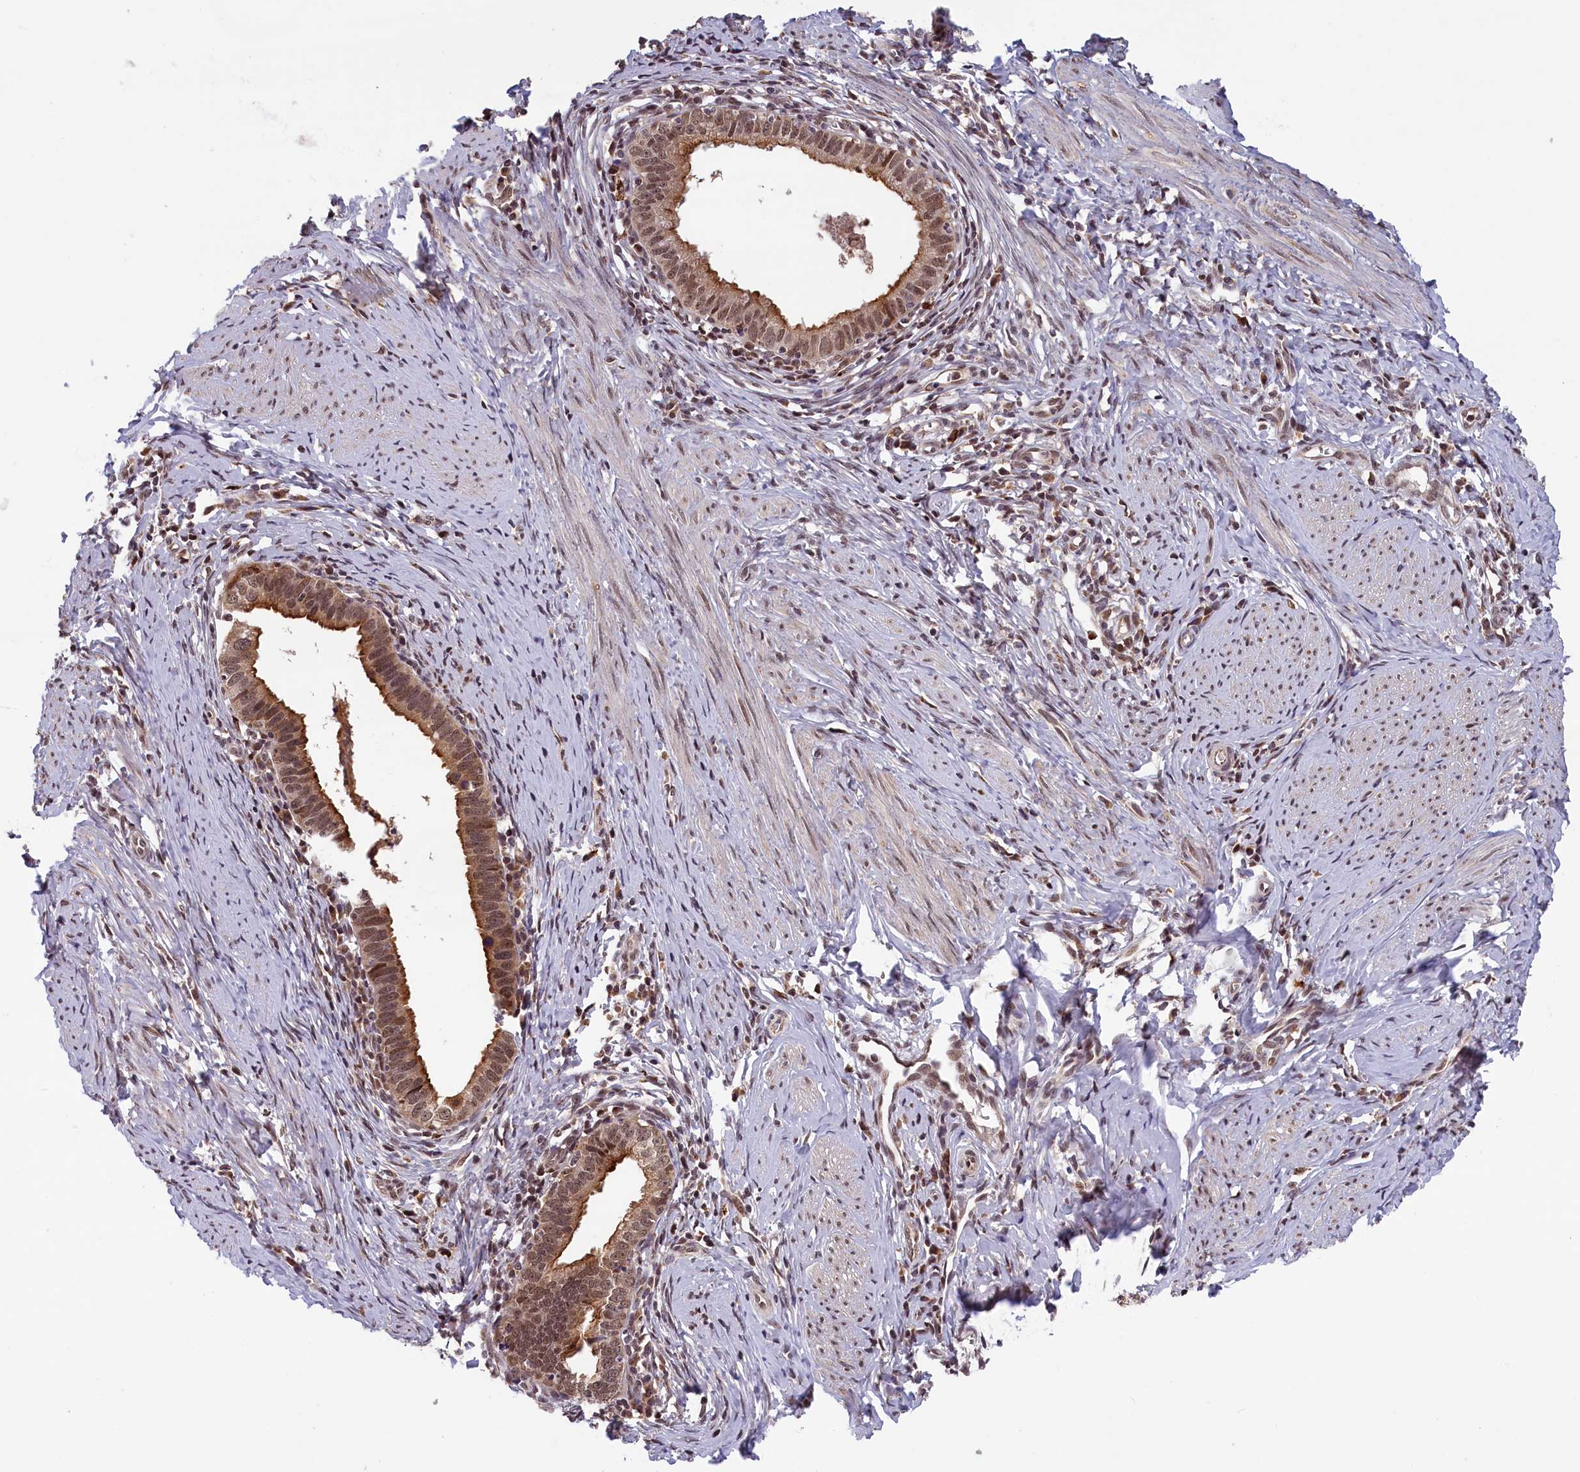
{"staining": {"intensity": "moderate", "quantity": ">75%", "location": "cytoplasmic/membranous,nuclear"}, "tissue": "cervical cancer", "cell_type": "Tumor cells", "image_type": "cancer", "snomed": [{"axis": "morphology", "description": "Adenocarcinoma, NOS"}, {"axis": "topography", "description": "Cervix"}], "caption": "A micrograph showing moderate cytoplasmic/membranous and nuclear expression in approximately >75% of tumor cells in cervical cancer, as visualized by brown immunohistochemical staining.", "gene": "KCNK6", "patient": {"sex": "female", "age": 36}}